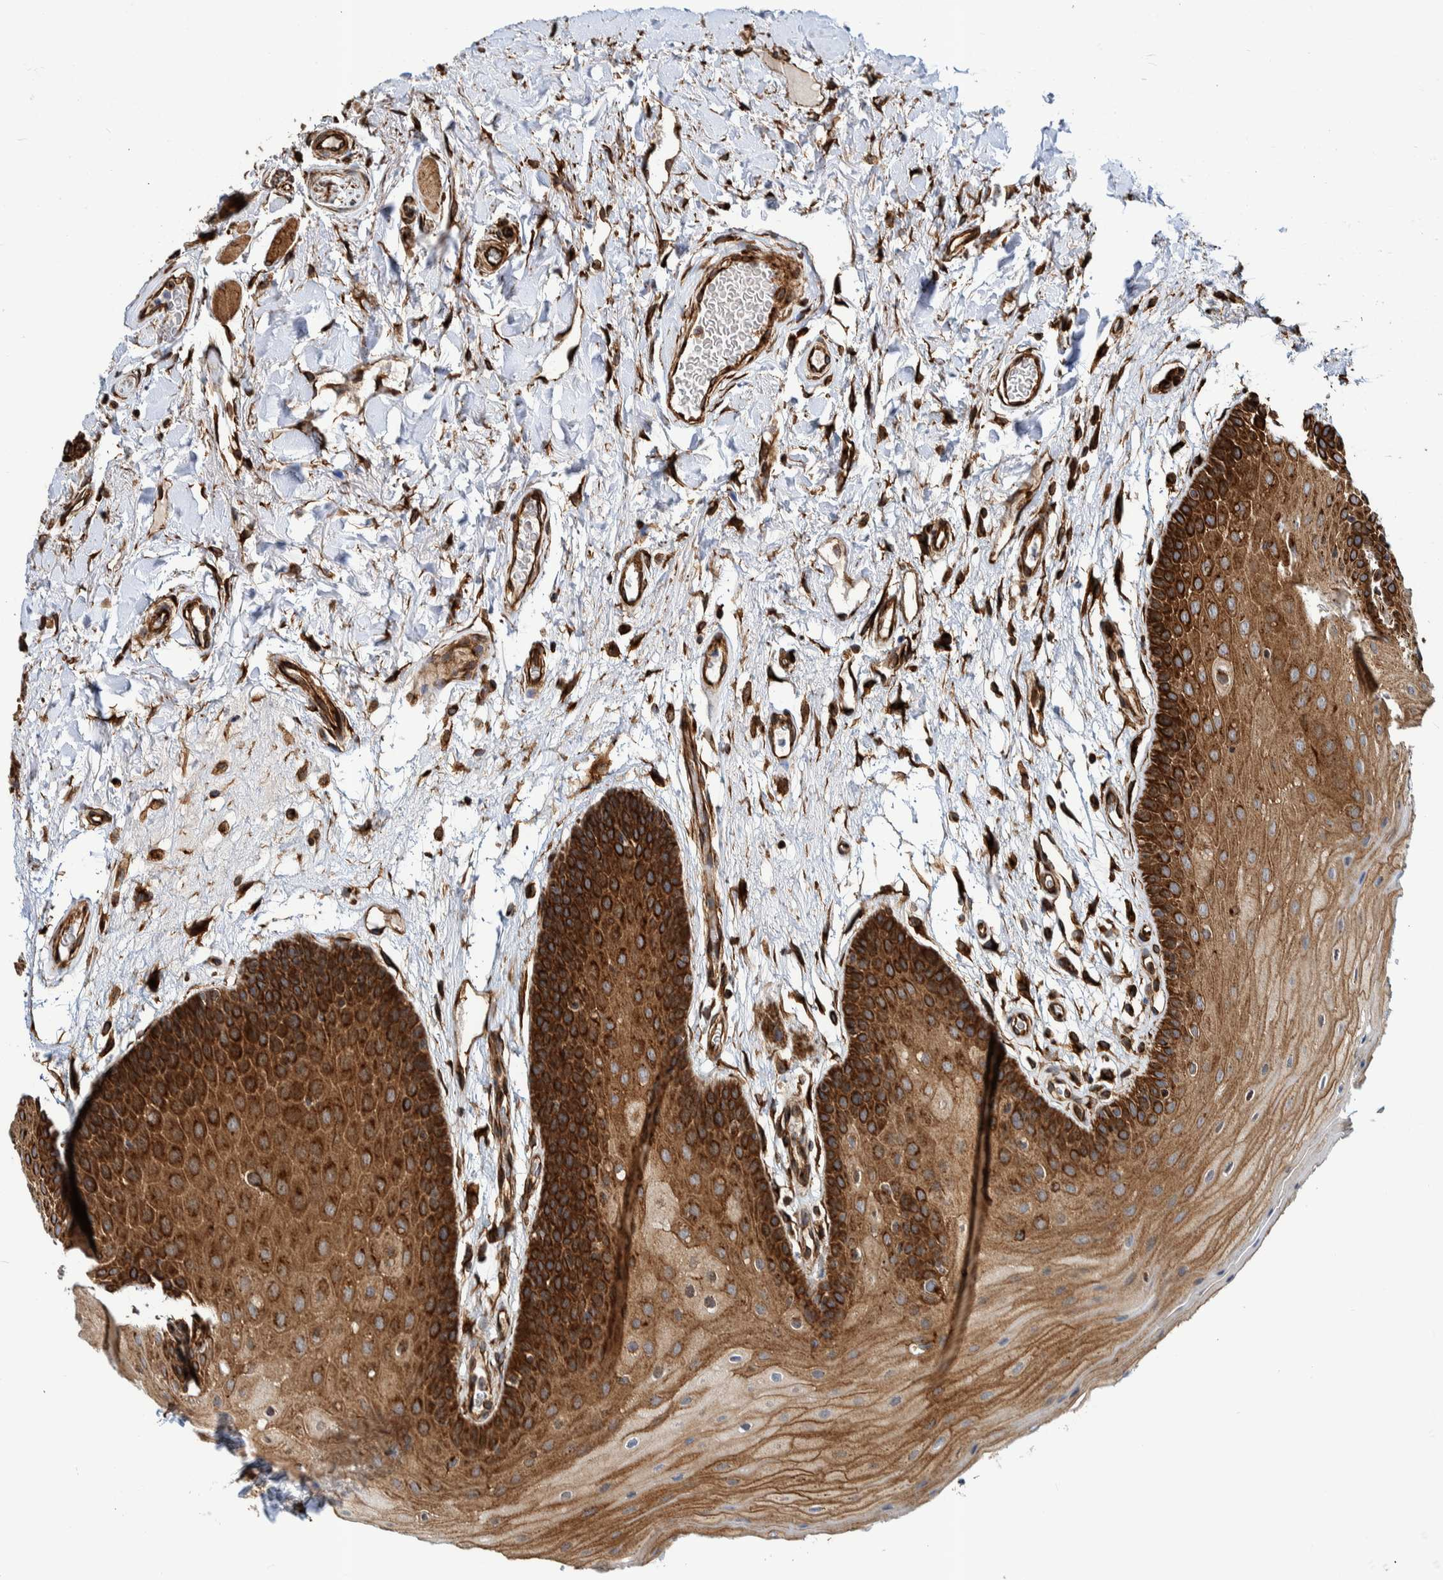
{"staining": {"intensity": "strong", "quantity": ">75%", "location": "cytoplasmic/membranous"}, "tissue": "oral mucosa", "cell_type": "Squamous epithelial cells", "image_type": "normal", "snomed": [{"axis": "morphology", "description": "Normal tissue, NOS"}, {"axis": "morphology", "description": "Squamous cell carcinoma, NOS"}, {"axis": "topography", "description": "Oral tissue"}, {"axis": "topography", "description": "Head-Neck"}], "caption": "The photomicrograph shows staining of benign oral mucosa, revealing strong cytoplasmic/membranous protein staining (brown color) within squamous epithelial cells. Immunohistochemistry stains the protein in brown and the nuclei are stained blue.", "gene": "CCDC57", "patient": {"sex": "male", "age": 71}}